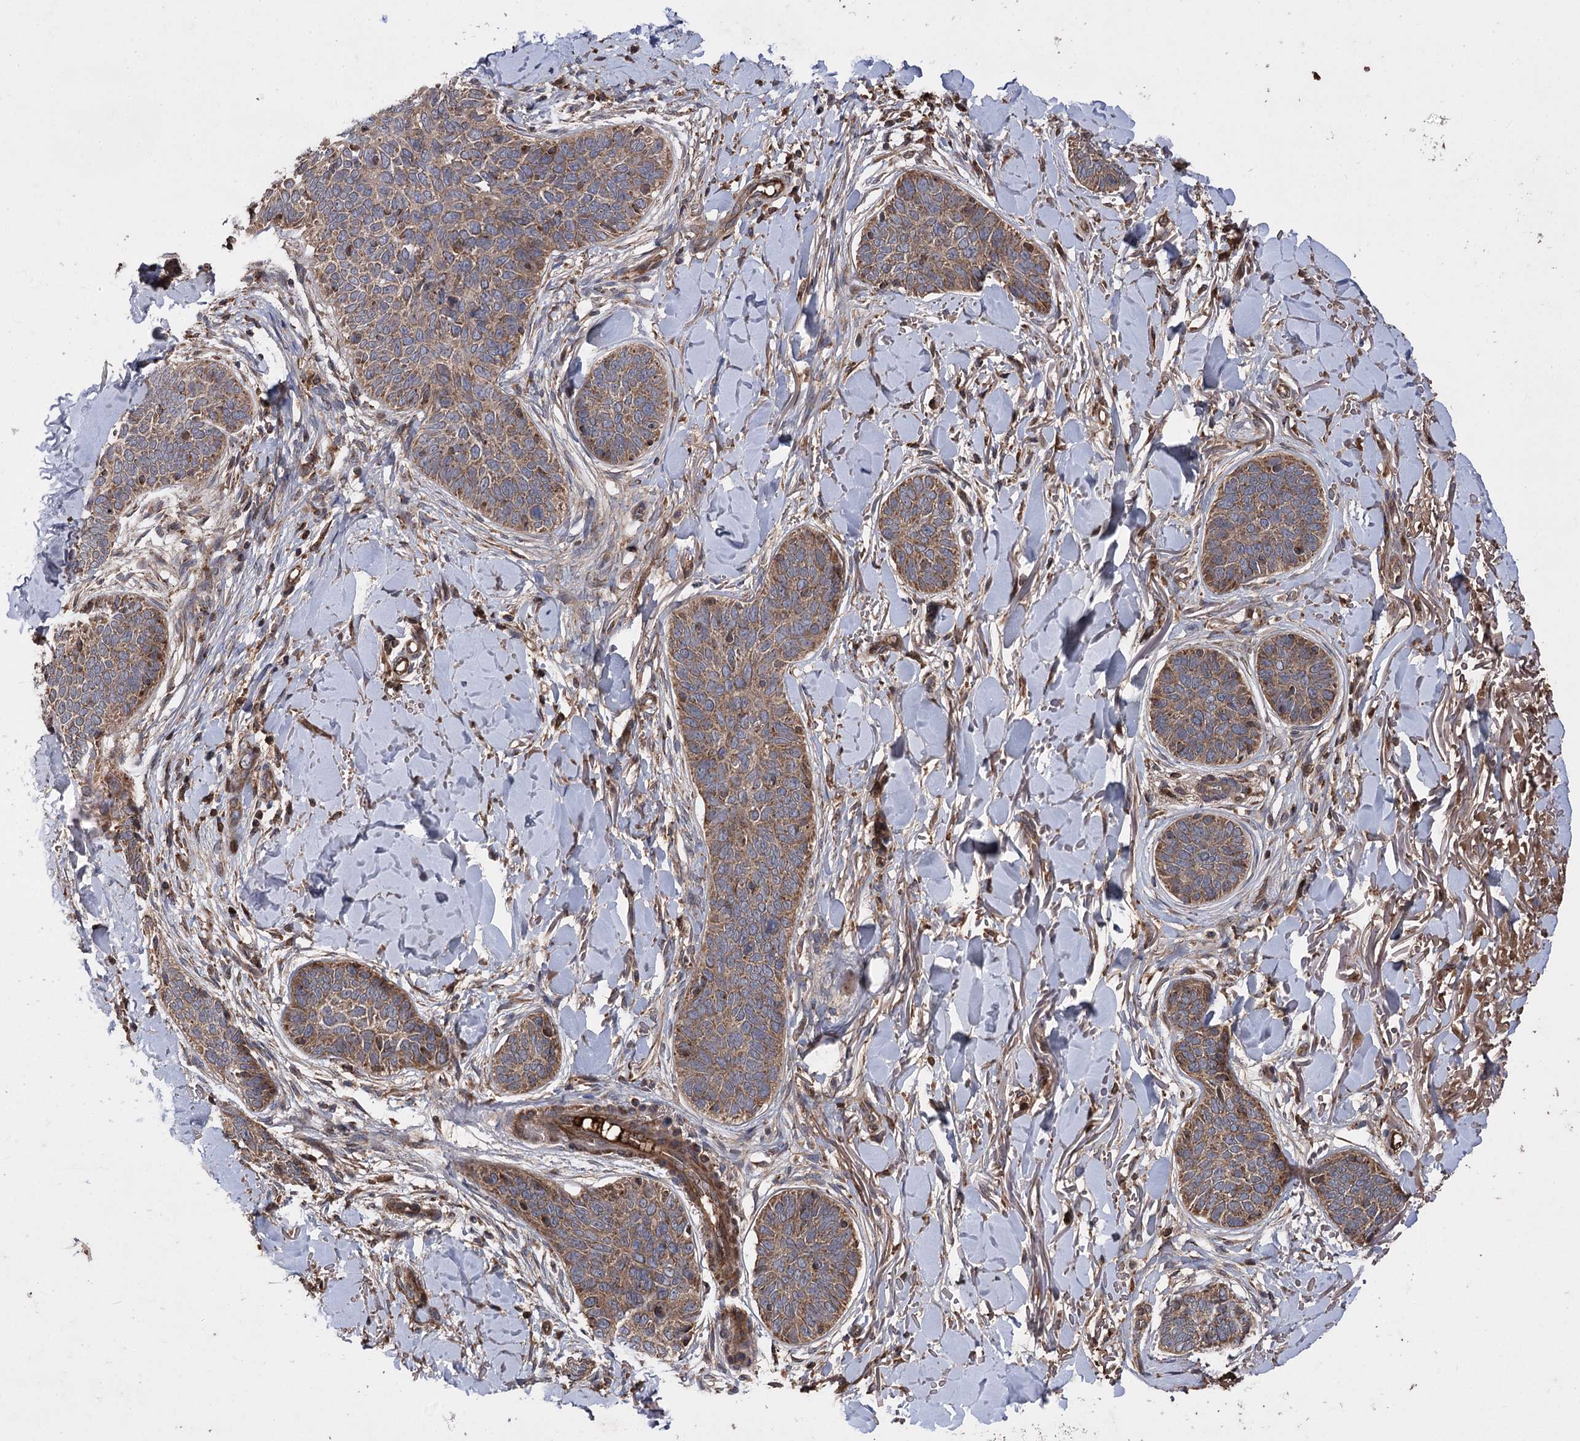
{"staining": {"intensity": "moderate", "quantity": ">75%", "location": "cytoplasmic/membranous"}, "tissue": "skin cancer", "cell_type": "Tumor cells", "image_type": "cancer", "snomed": [{"axis": "morphology", "description": "Basal cell carcinoma"}, {"axis": "topography", "description": "Skin"}], "caption": "Immunohistochemical staining of skin cancer shows medium levels of moderate cytoplasmic/membranous positivity in about >75% of tumor cells. The staining is performed using DAB brown chromogen to label protein expression. The nuclei are counter-stained blue using hematoxylin.", "gene": "RASSF3", "patient": {"sex": "male", "age": 85}}